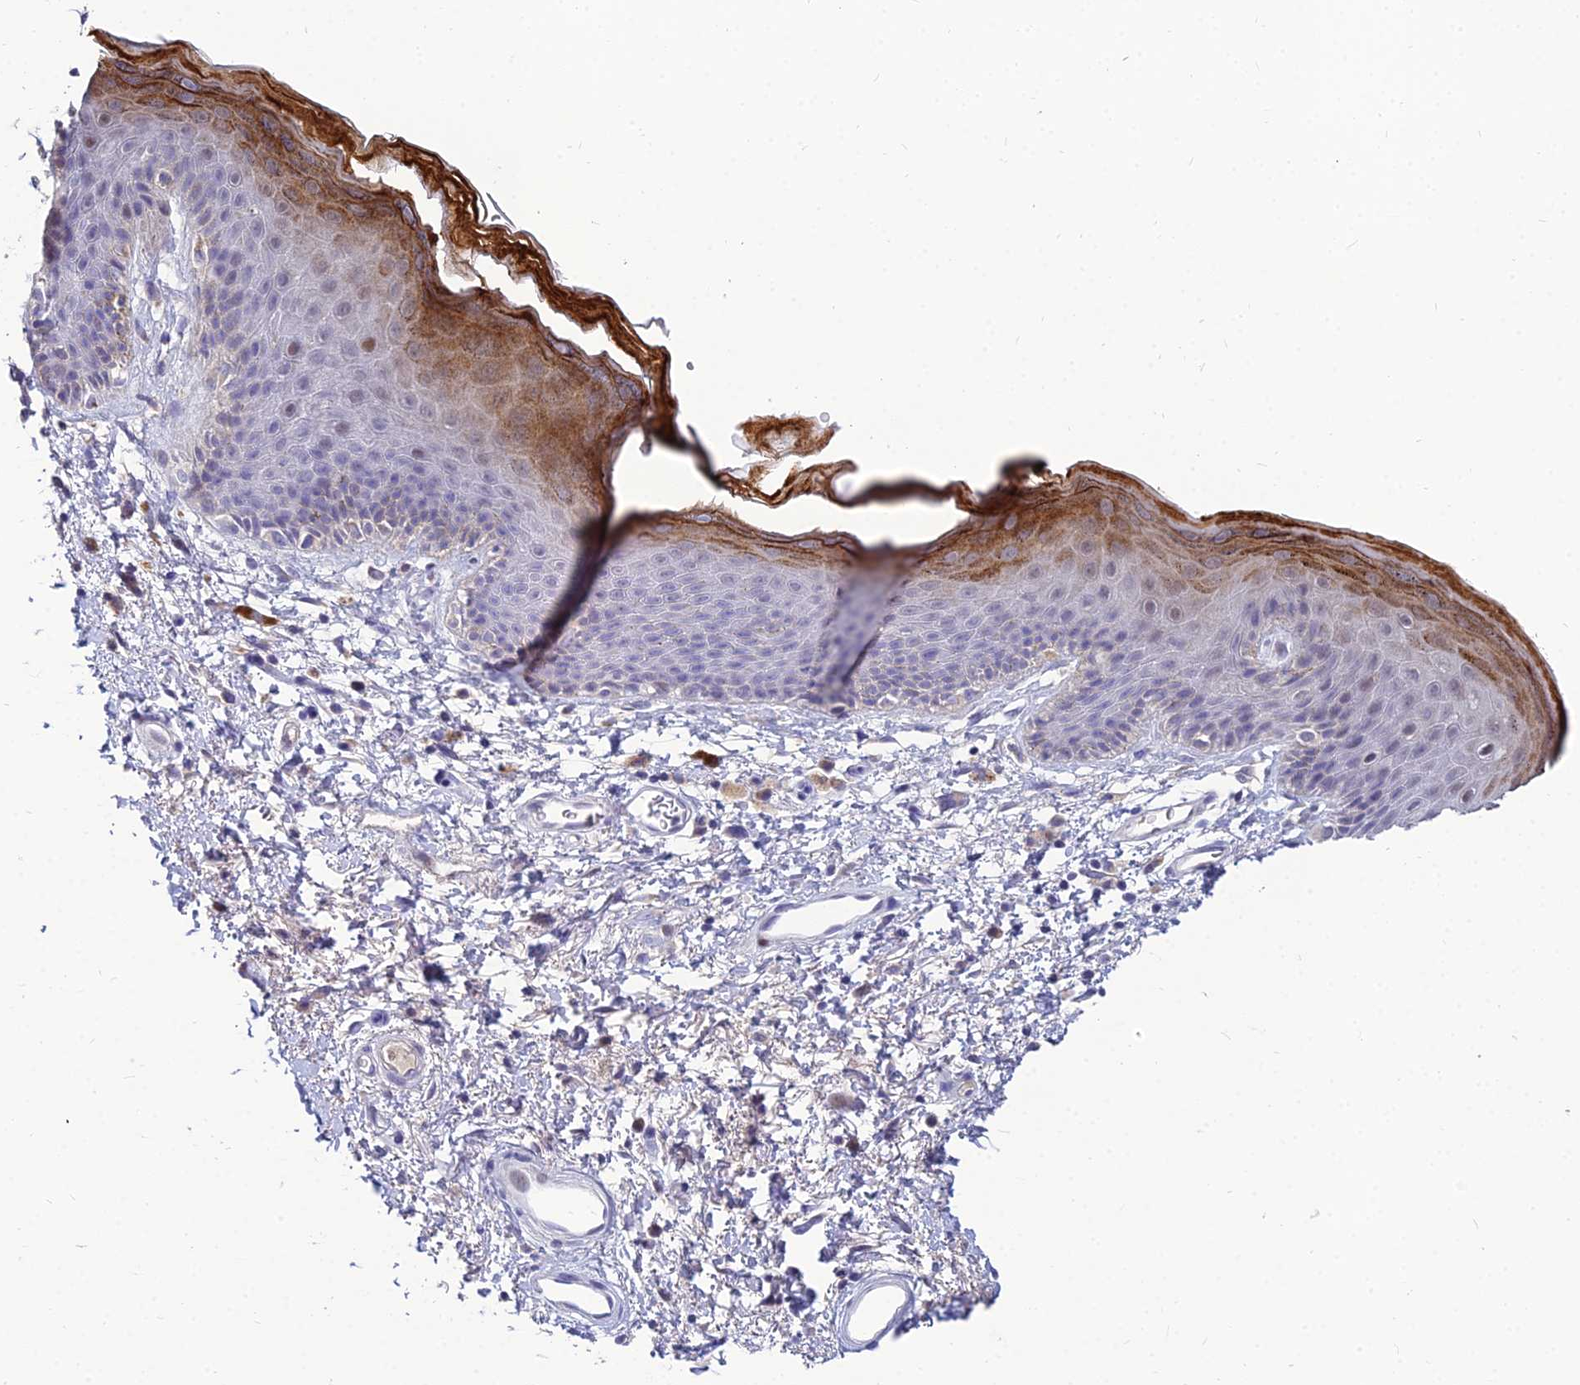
{"staining": {"intensity": "moderate", "quantity": "<25%", "location": "cytoplasmic/membranous"}, "tissue": "skin", "cell_type": "Epidermal cells", "image_type": "normal", "snomed": [{"axis": "morphology", "description": "Normal tissue, NOS"}, {"axis": "topography", "description": "Anal"}], "caption": "A high-resolution photomicrograph shows IHC staining of normal skin, which reveals moderate cytoplasmic/membranous staining in about <25% of epidermal cells. (brown staining indicates protein expression, while blue staining denotes nuclei).", "gene": "GOLGA6A", "patient": {"sex": "female", "age": 46}}